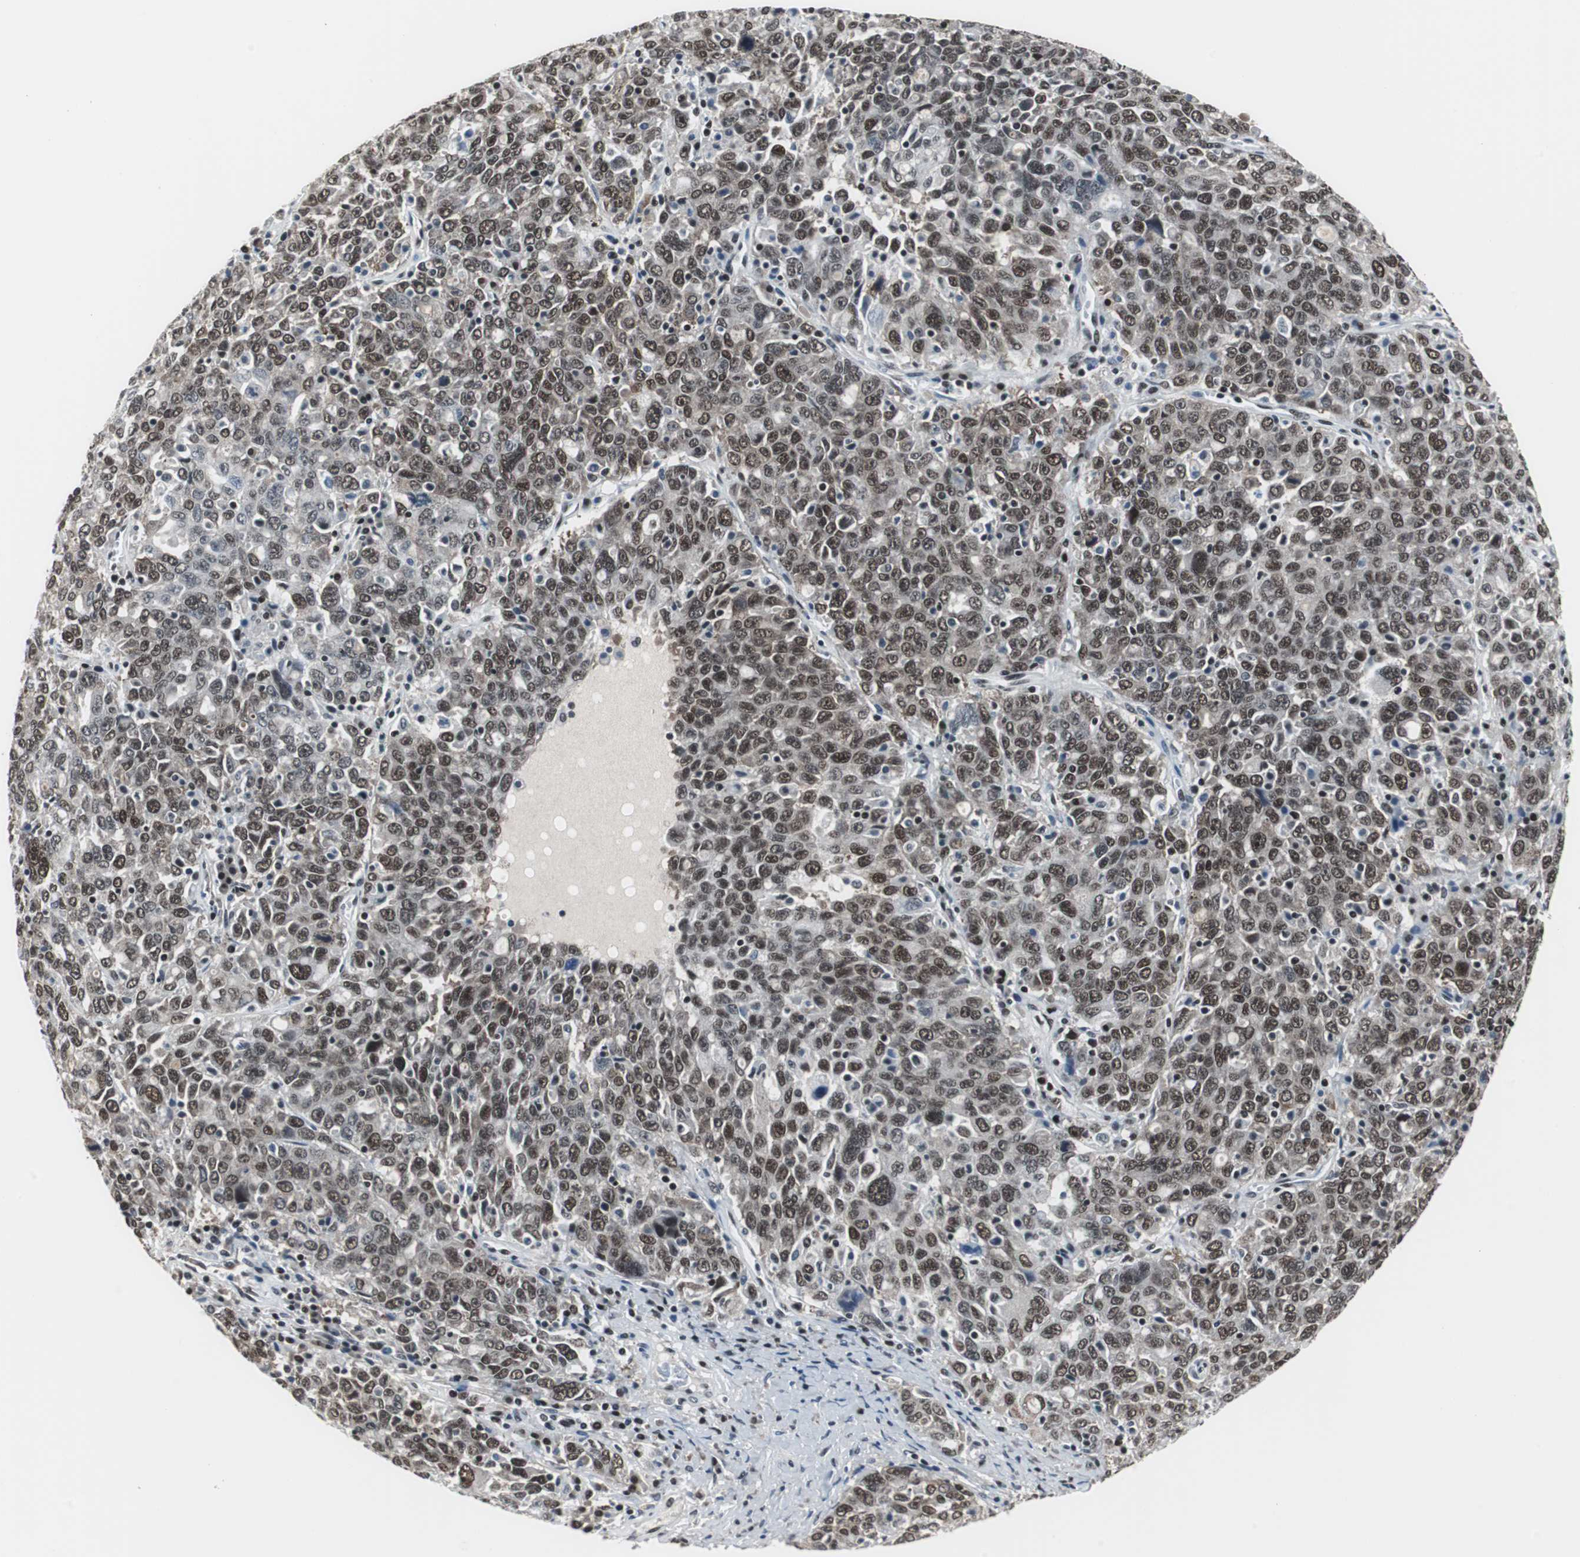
{"staining": {"intensity": "moderate", "quantity": ">75%", "location": "nuclear"}, "tissue": "ovarian cancer", "cell_type": "Tumor cells", "image_type": "cancer", "snomed": [{"axis": "morphology", "description": "Carcinoma, endometroid"}, {"axis": "topography", "description": "Ovary"}], "caption": "Ovarian cancer (endometroid carcinoma) stained for a protein (brown) demonstrates moderate nuclear positive expression in about >75% of tumor cells.", "gene": "RAD9A", "patient": {"sex": "female", "age": 62}}